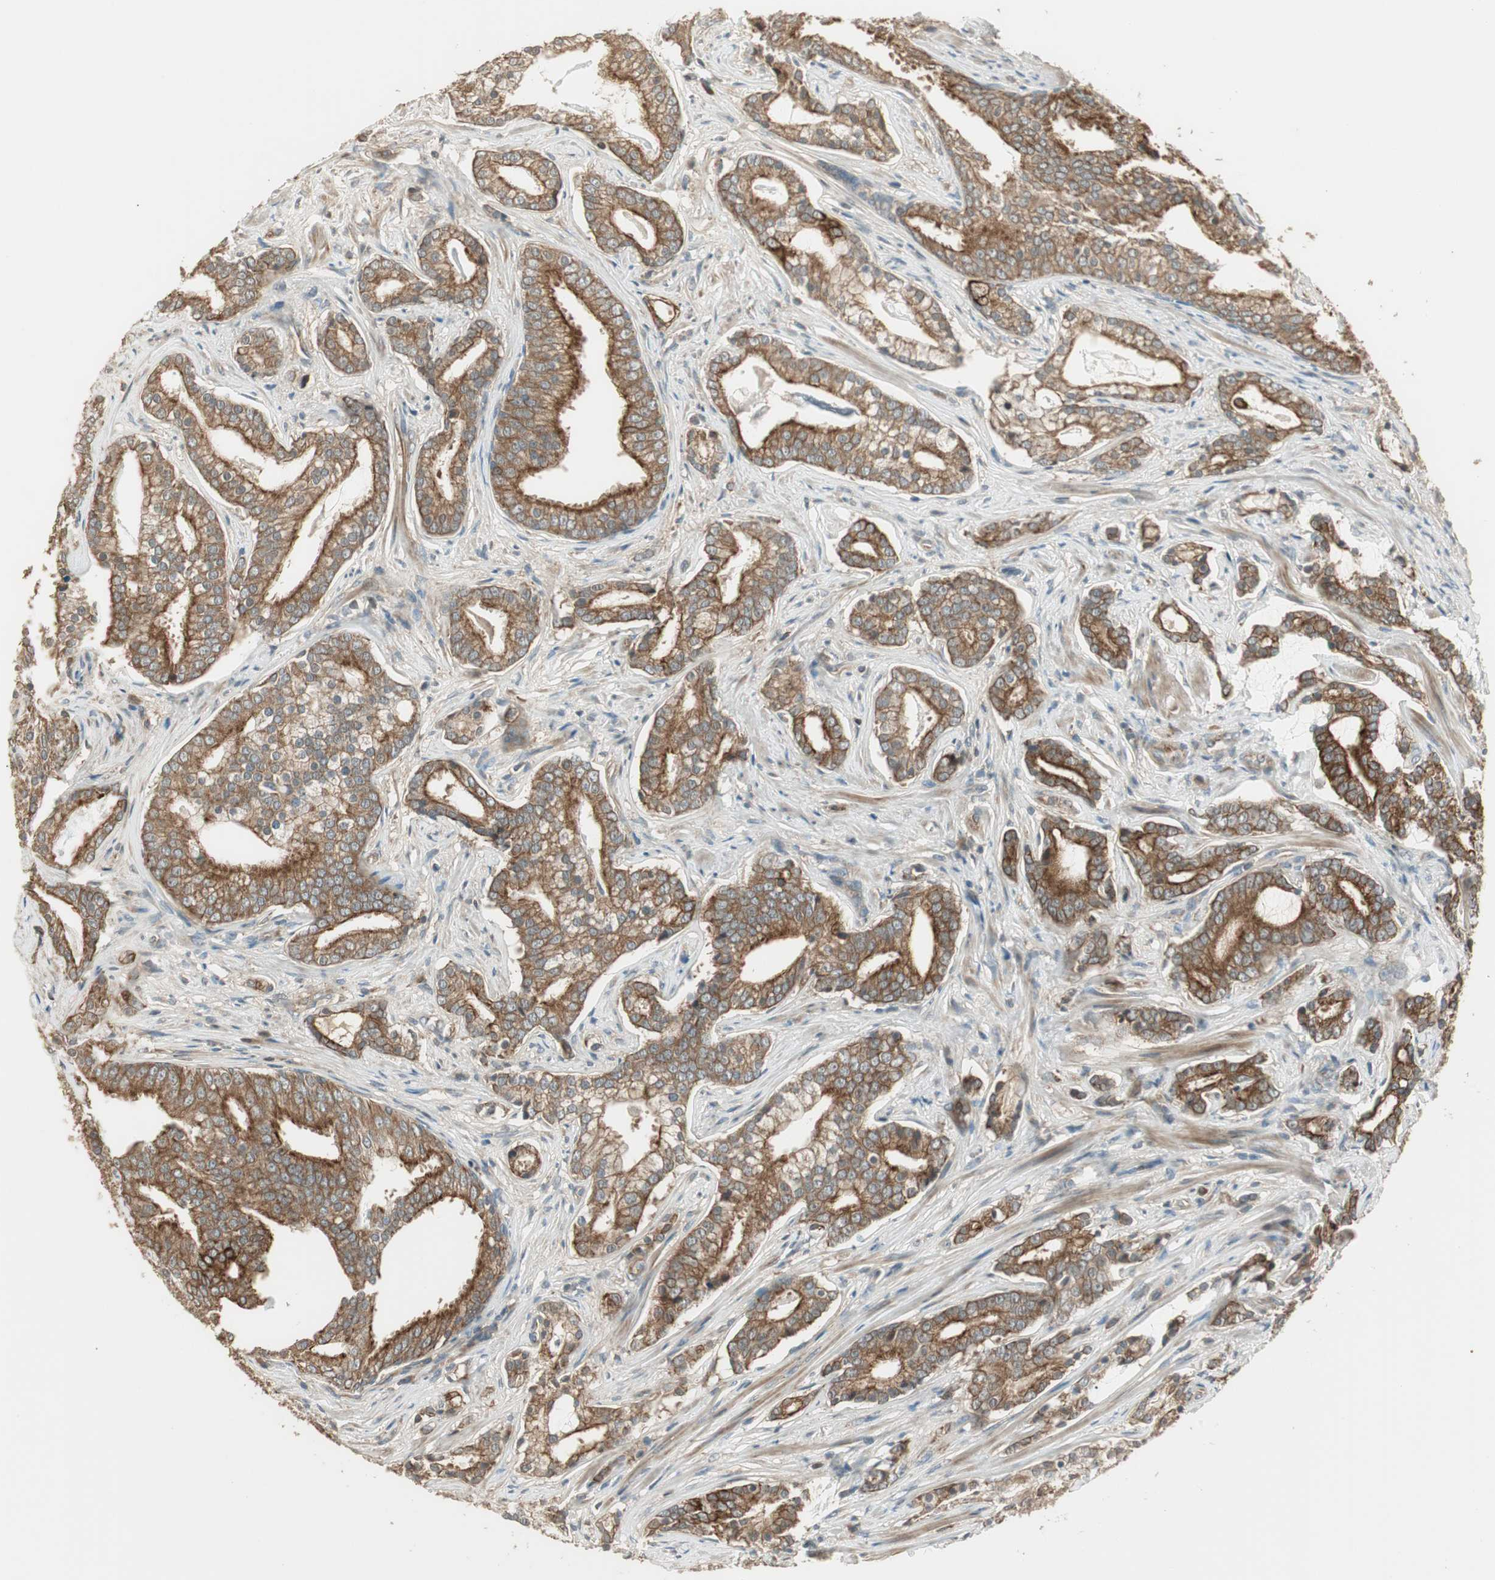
{"staining": {"intensity": "moderate", "quantity": ">75%", "location": "cytoplasmic/membranous"}, "tissue": "prostate cancer", "cell_type": "Tumor cells", "image_type": "cancer", "snomed": [{"axis": "morphology", "description": "Adenocarcinoma, Low grade"}, {"axis": "topography", "description": "Prostate"}], "caption": "A micrograph showing moderate cytoplasmic/membranous positivity in about >75% of tumor cells in prostate cancer, as visualized by brown immunohistochemical staining.", "gene": "PFDN5", "patient": {"sex": "male", "age": 58}}